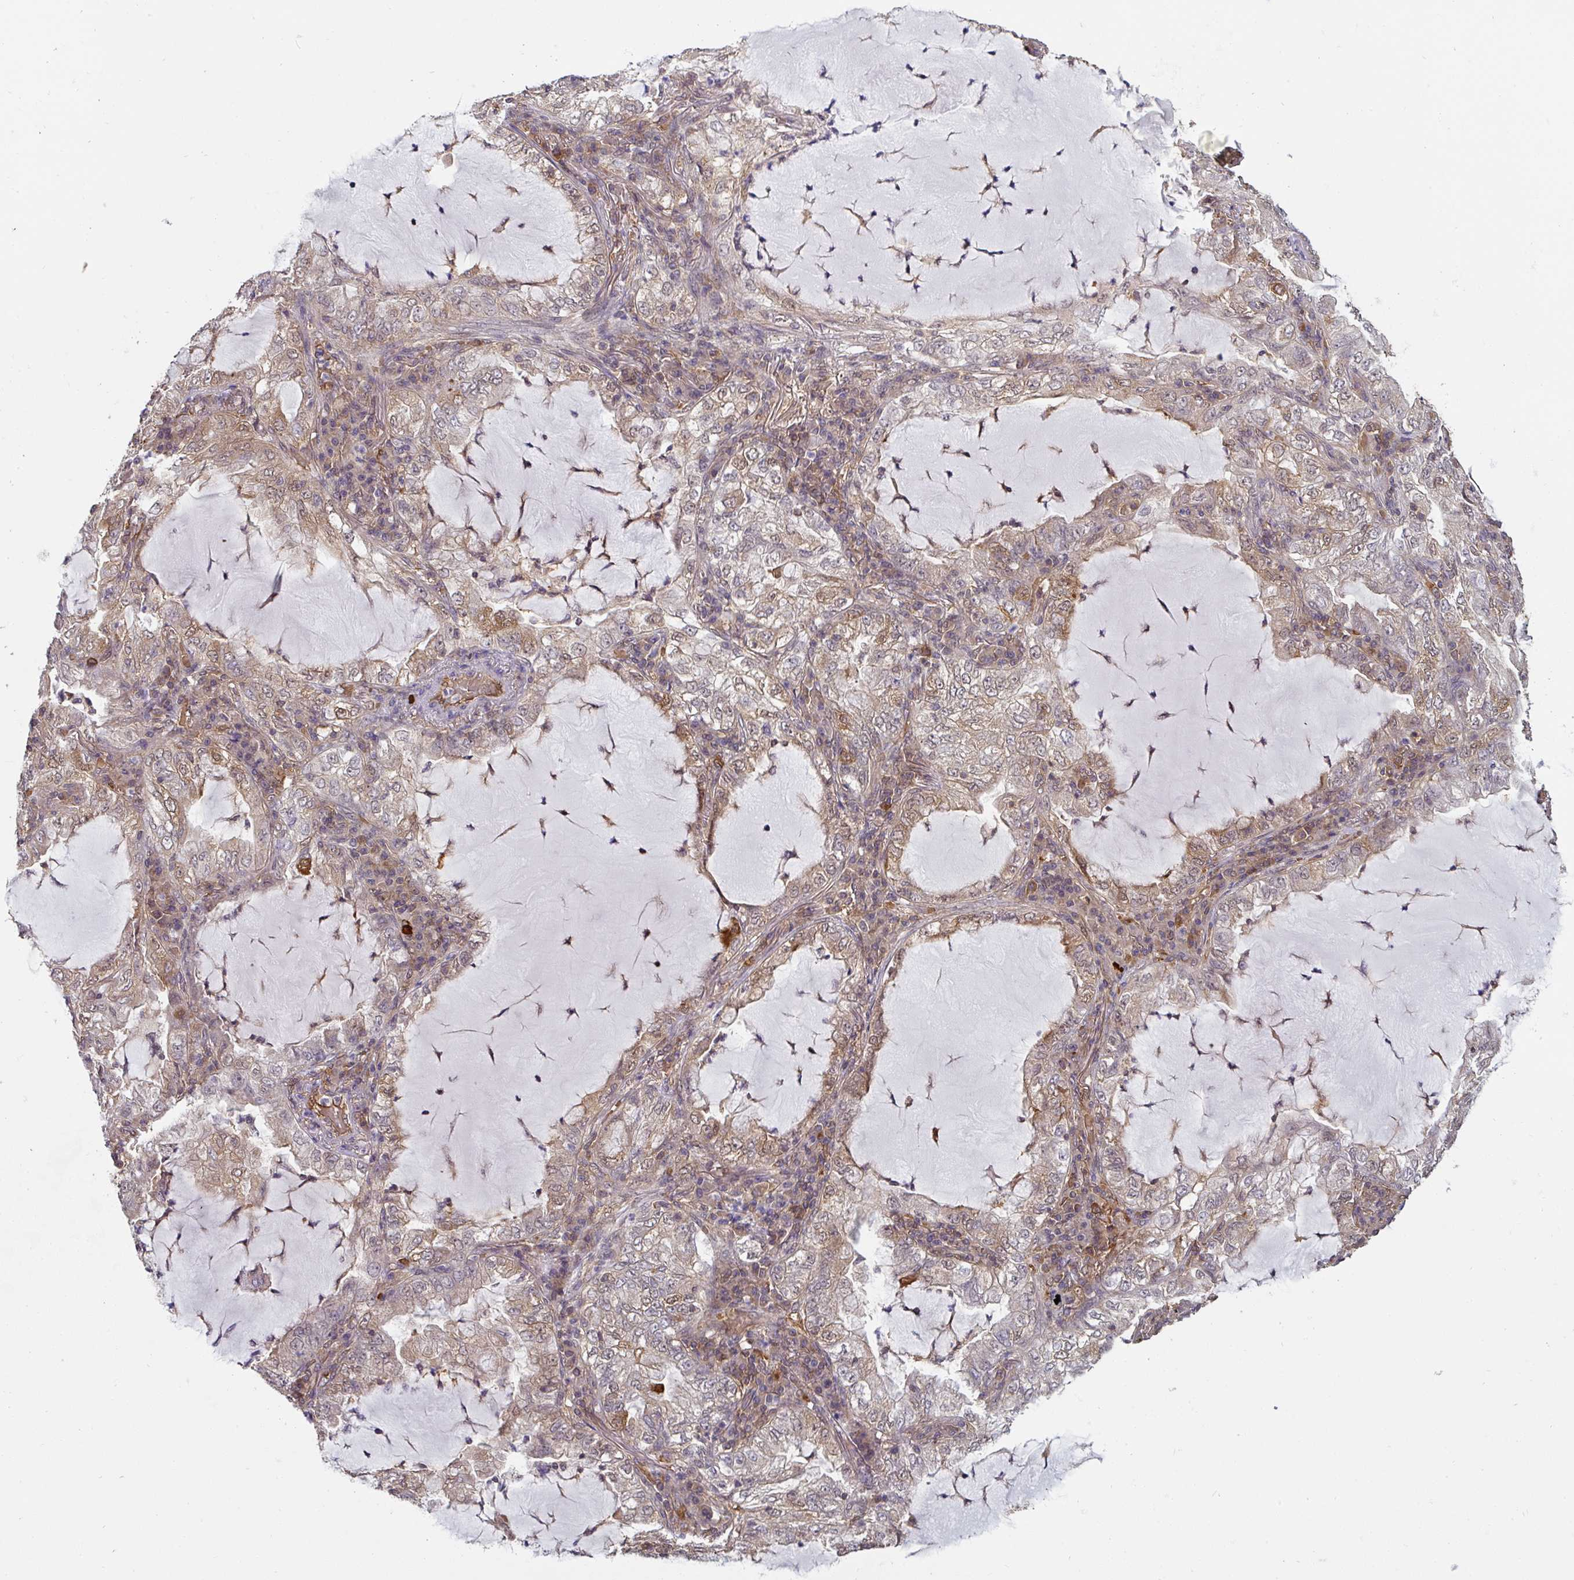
{"staining": {"intensity": "weak", "quantity": "25%-75%", "location": "cytoplasmic/membranous"}, "tissue": "lung cancer", "cell_type": "Tumor cells", "image_type": "cancer", "snomed": [{"axis": "morphology", "description": "Adenocarcinoma, NOS"}, {"axis": "topography", "description": "Lung"}], "caption": "An IHC micrograph of neoplastic tissue is shown. Protein staining in brown labels weak cytoplasmic/membranous positivity in lung cancer within tumor cells.", "gene": "ST13", "patient": {"sex": "female", "age": 73}}